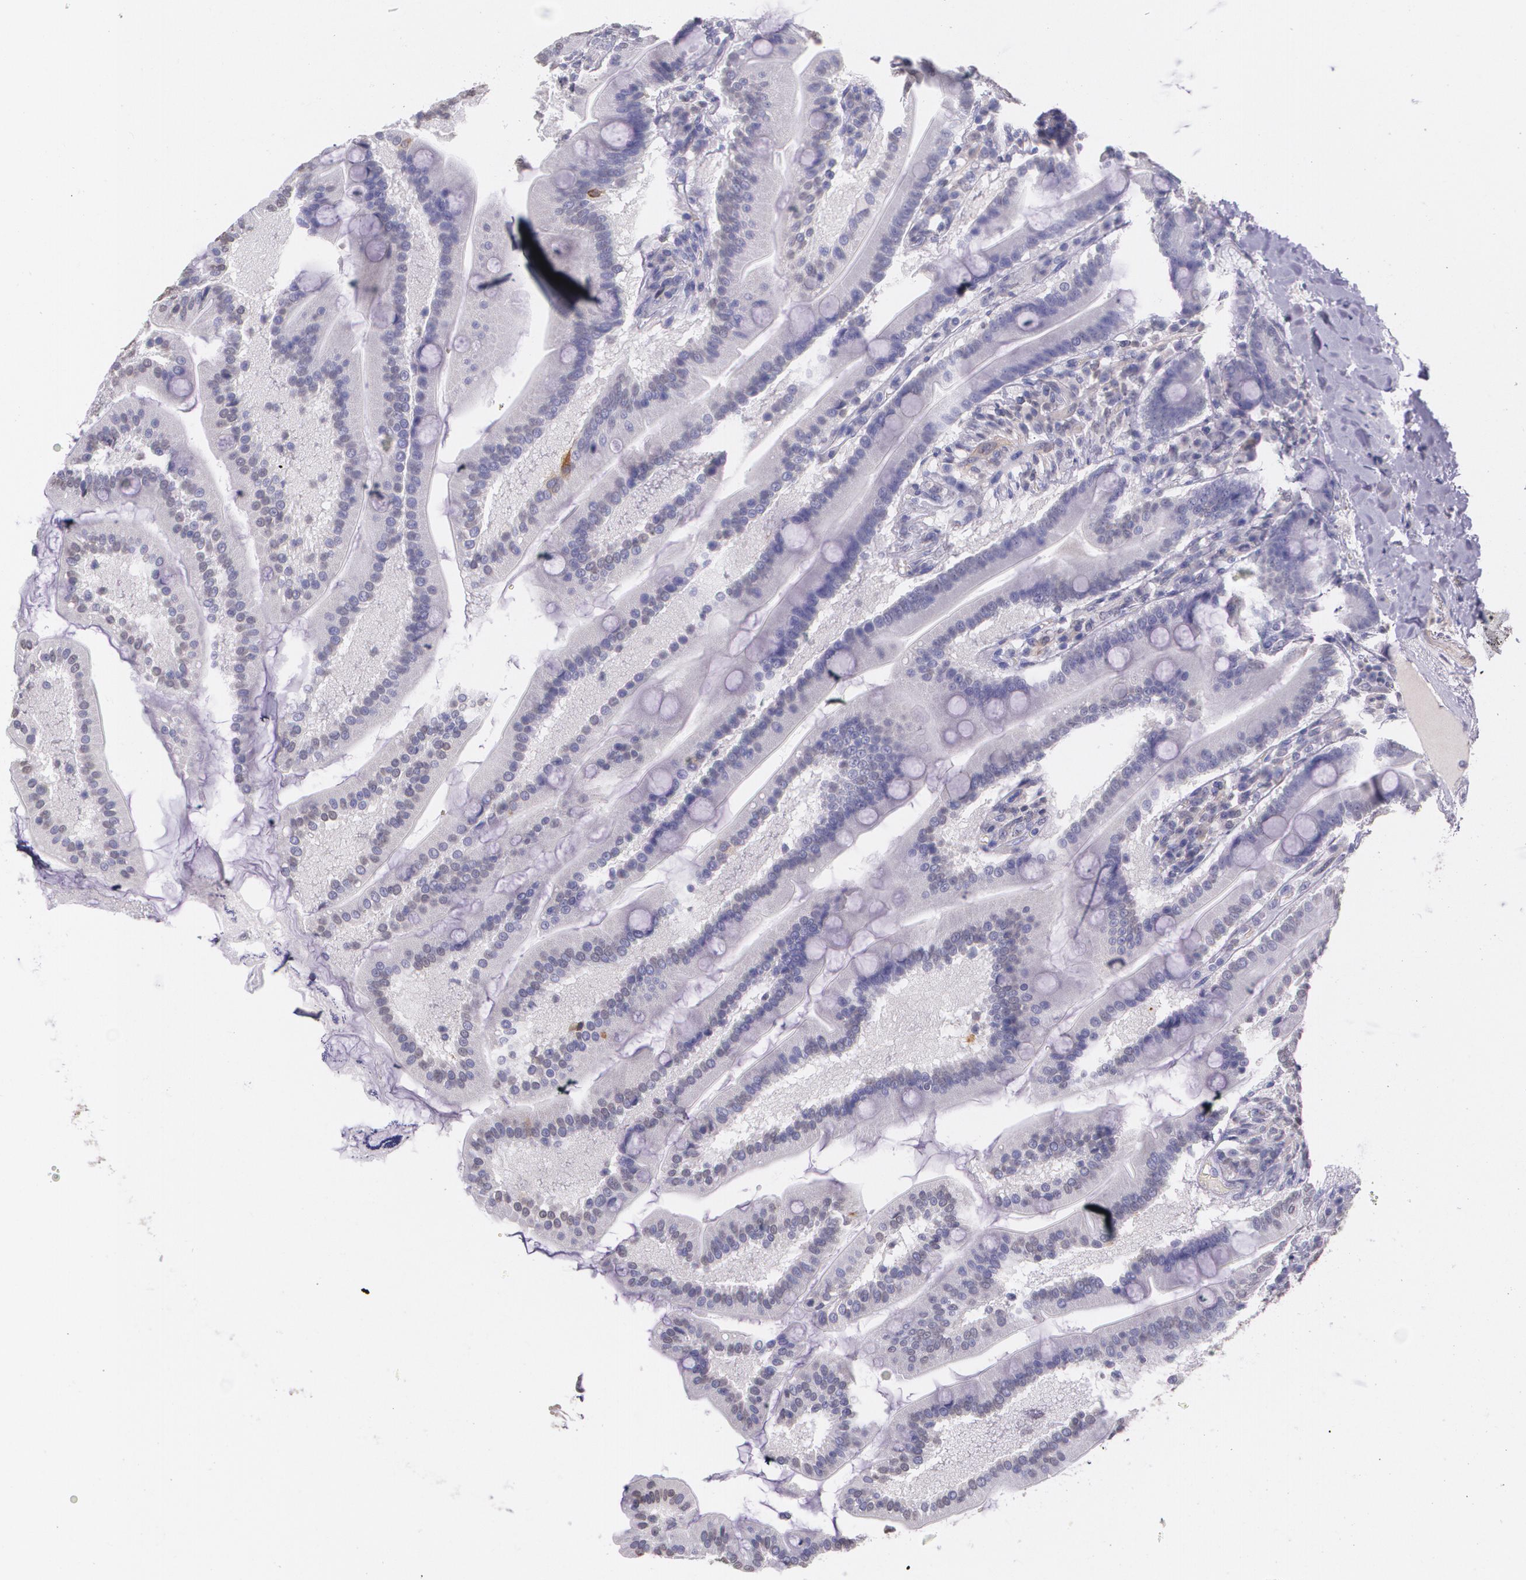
{"staining": {"intensity": "strong", "quantity": "<25%", "location": "cytoplasmic/membranous"}, "tissue": "duodenum", "cell_type": "Glandular cells", "image_type": "normal", "snomed": [{"axis": "morphology", "description": "Normal tissue, NOS"}, {"axis": "topography", "description": "Duodenum"}], "caption": "A micrograph of duodenum stained for a protein reveals strong cytoplasmic/membranous brown staining in glandular cells.", "gene": "RTN1", "patient": {"sex": "female", "age": 64}}